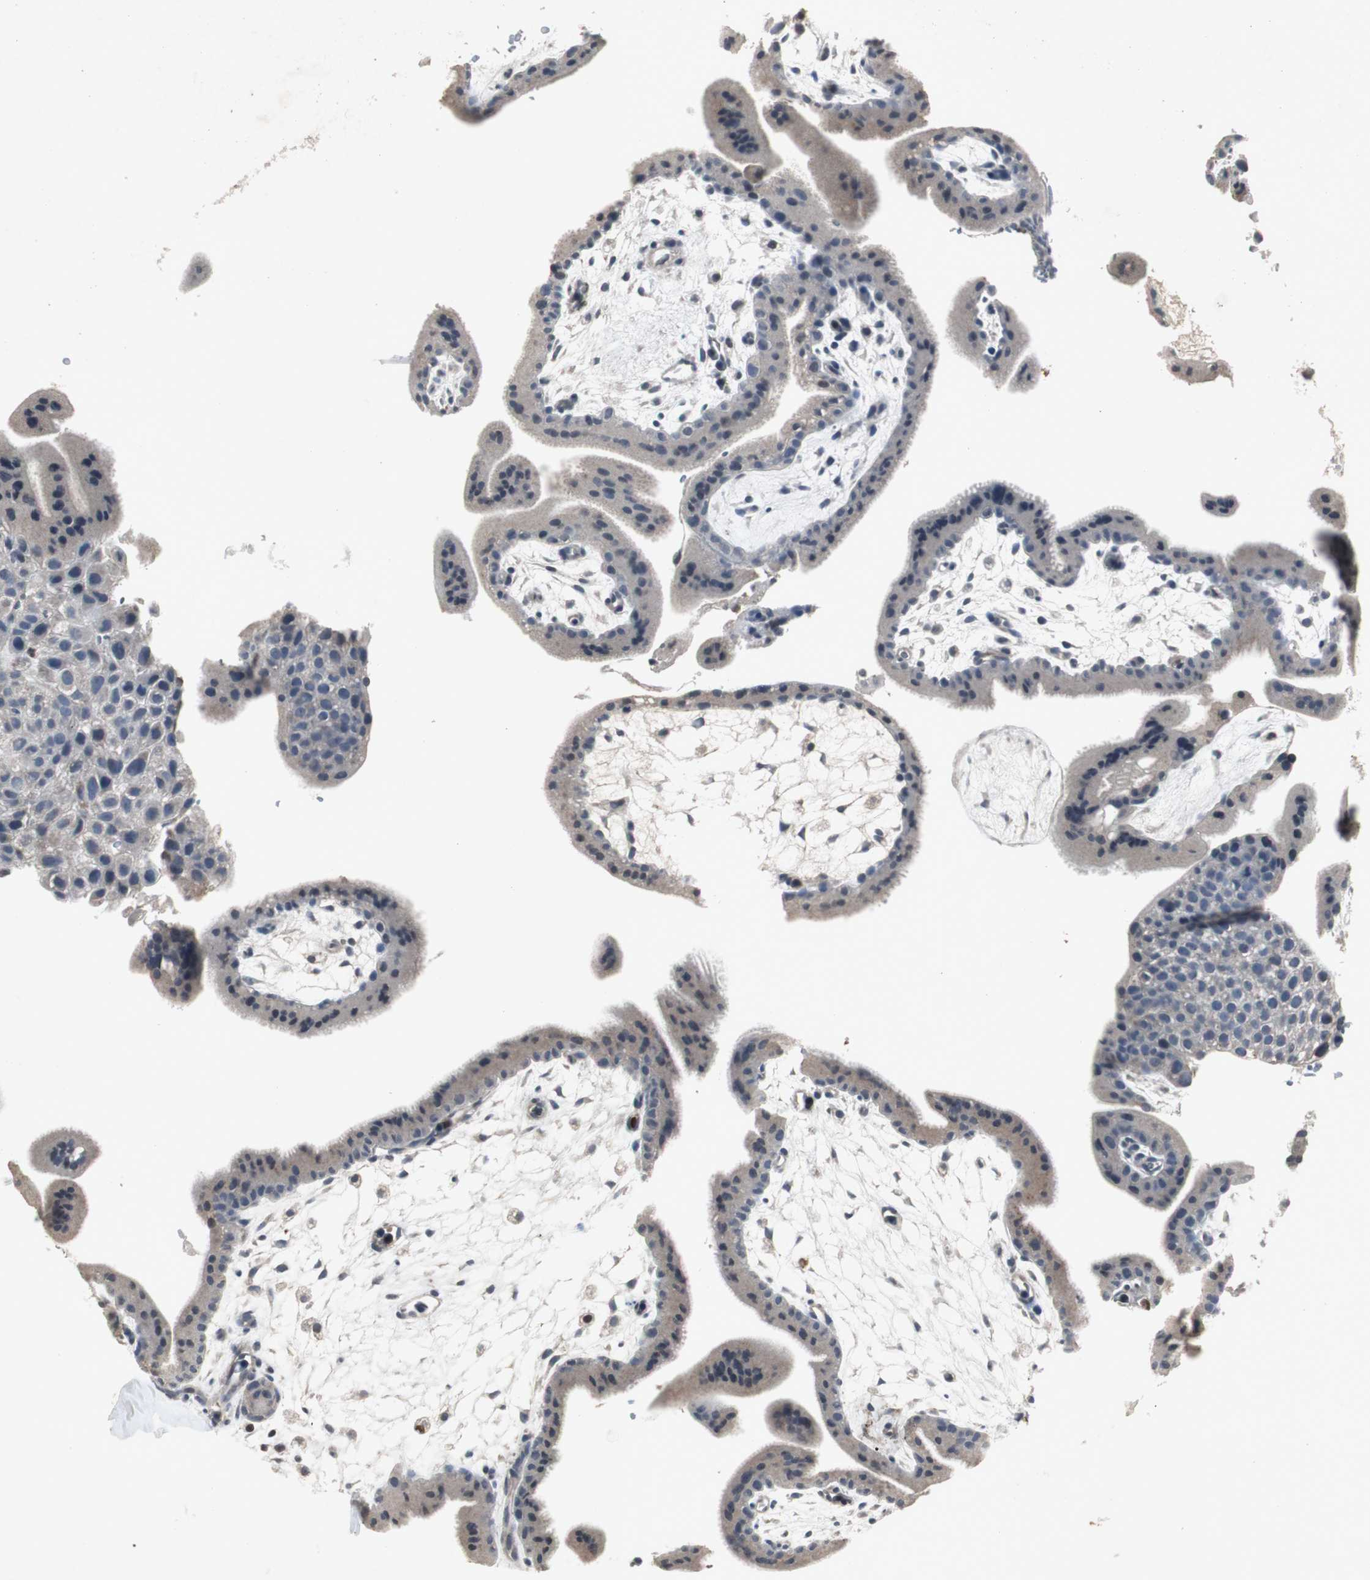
{"staining": {"intensity": "moderate", "quantity": "<25%", "location": "cytoplasmic/membranous"}, "tissue": "placenta", "cell_type": "Trophoblastic cells", "image_type": "normal", "snomed": [{"axis": "morphology", "description": "Normal tissue, NOS"}, {"axis": "topography", "description": "Placenta"}], "caption": "Trophoblastic cells show moderate cytoplasmic/membranous positivity in about <25% of cells in normal placenta. The staining was performed using DAB (3,3'-diaminobenzidine) to visualize the protein expression in brown, while the nuclei were stained in blue with hematoxylin (Magnification: 20x).", "gene": "ADNP2", "patient": {"sex": "female", "age": 35}}